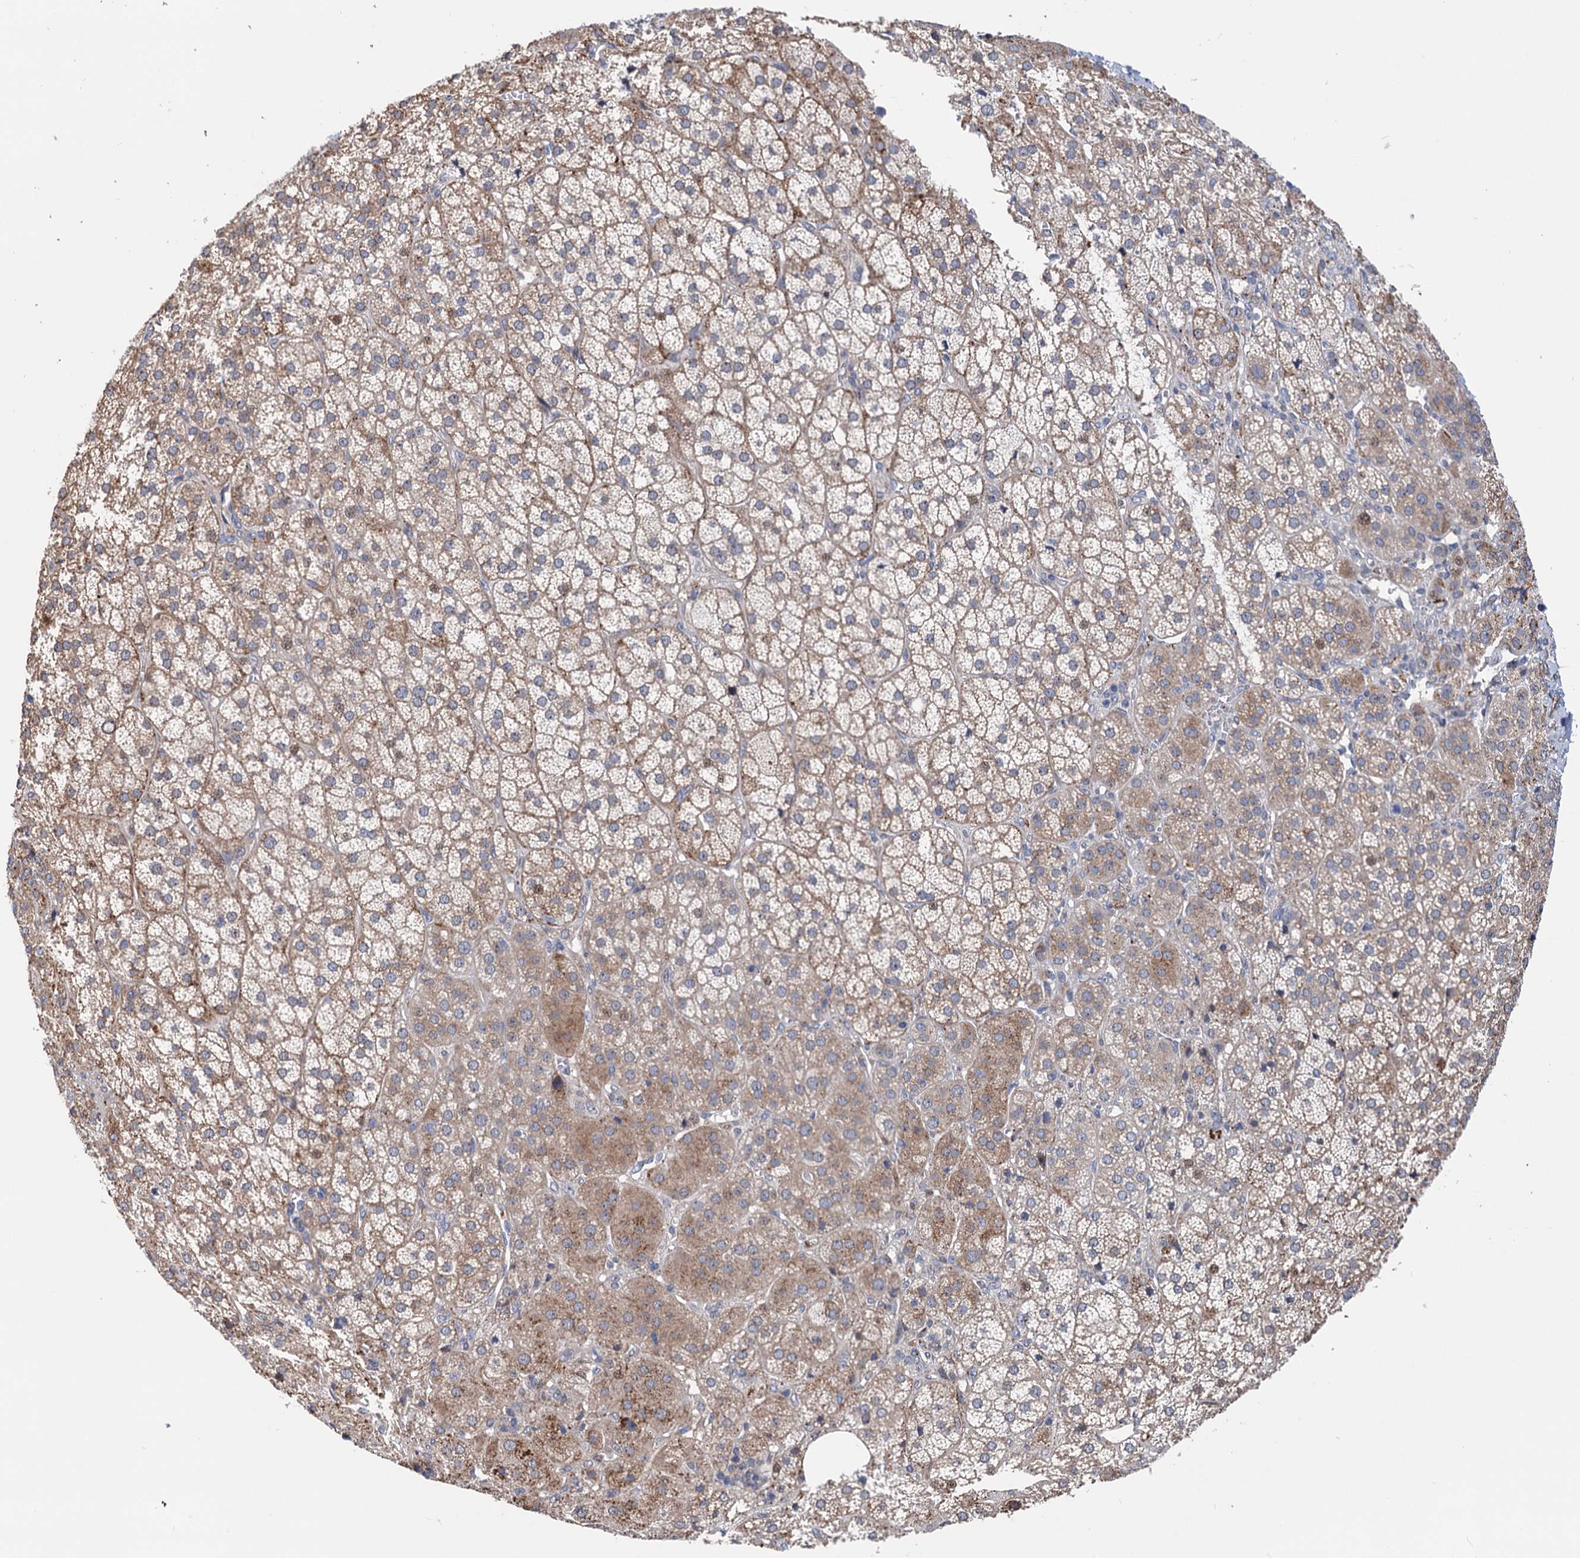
{"staining": {"intensity": "moderate", "quantity": "25%-75%", "location": "cytoplasmic/membranous"}, "tissue": "adrenal gland", "cell_type": "Glandular cells", "image_type": "normal", "snomed": [{"axis": "morphology", "description": "Normal tissue, NOS"}, {"axis": "topography", "description": "Adrenal gland"}], "caption": "Adrenal gland stained with IHC shows moderate cytoplasmic/membranous staining in approximately 25%-75% of glandular cells. The staining was performed using DAB (3,3'-diaminobenzidine), with brown indicating positive protein expression. Nuclei are stained blue with hematoxylin.", "gene": "UBR1", "patient": {"sex": "female", "age": 57}}